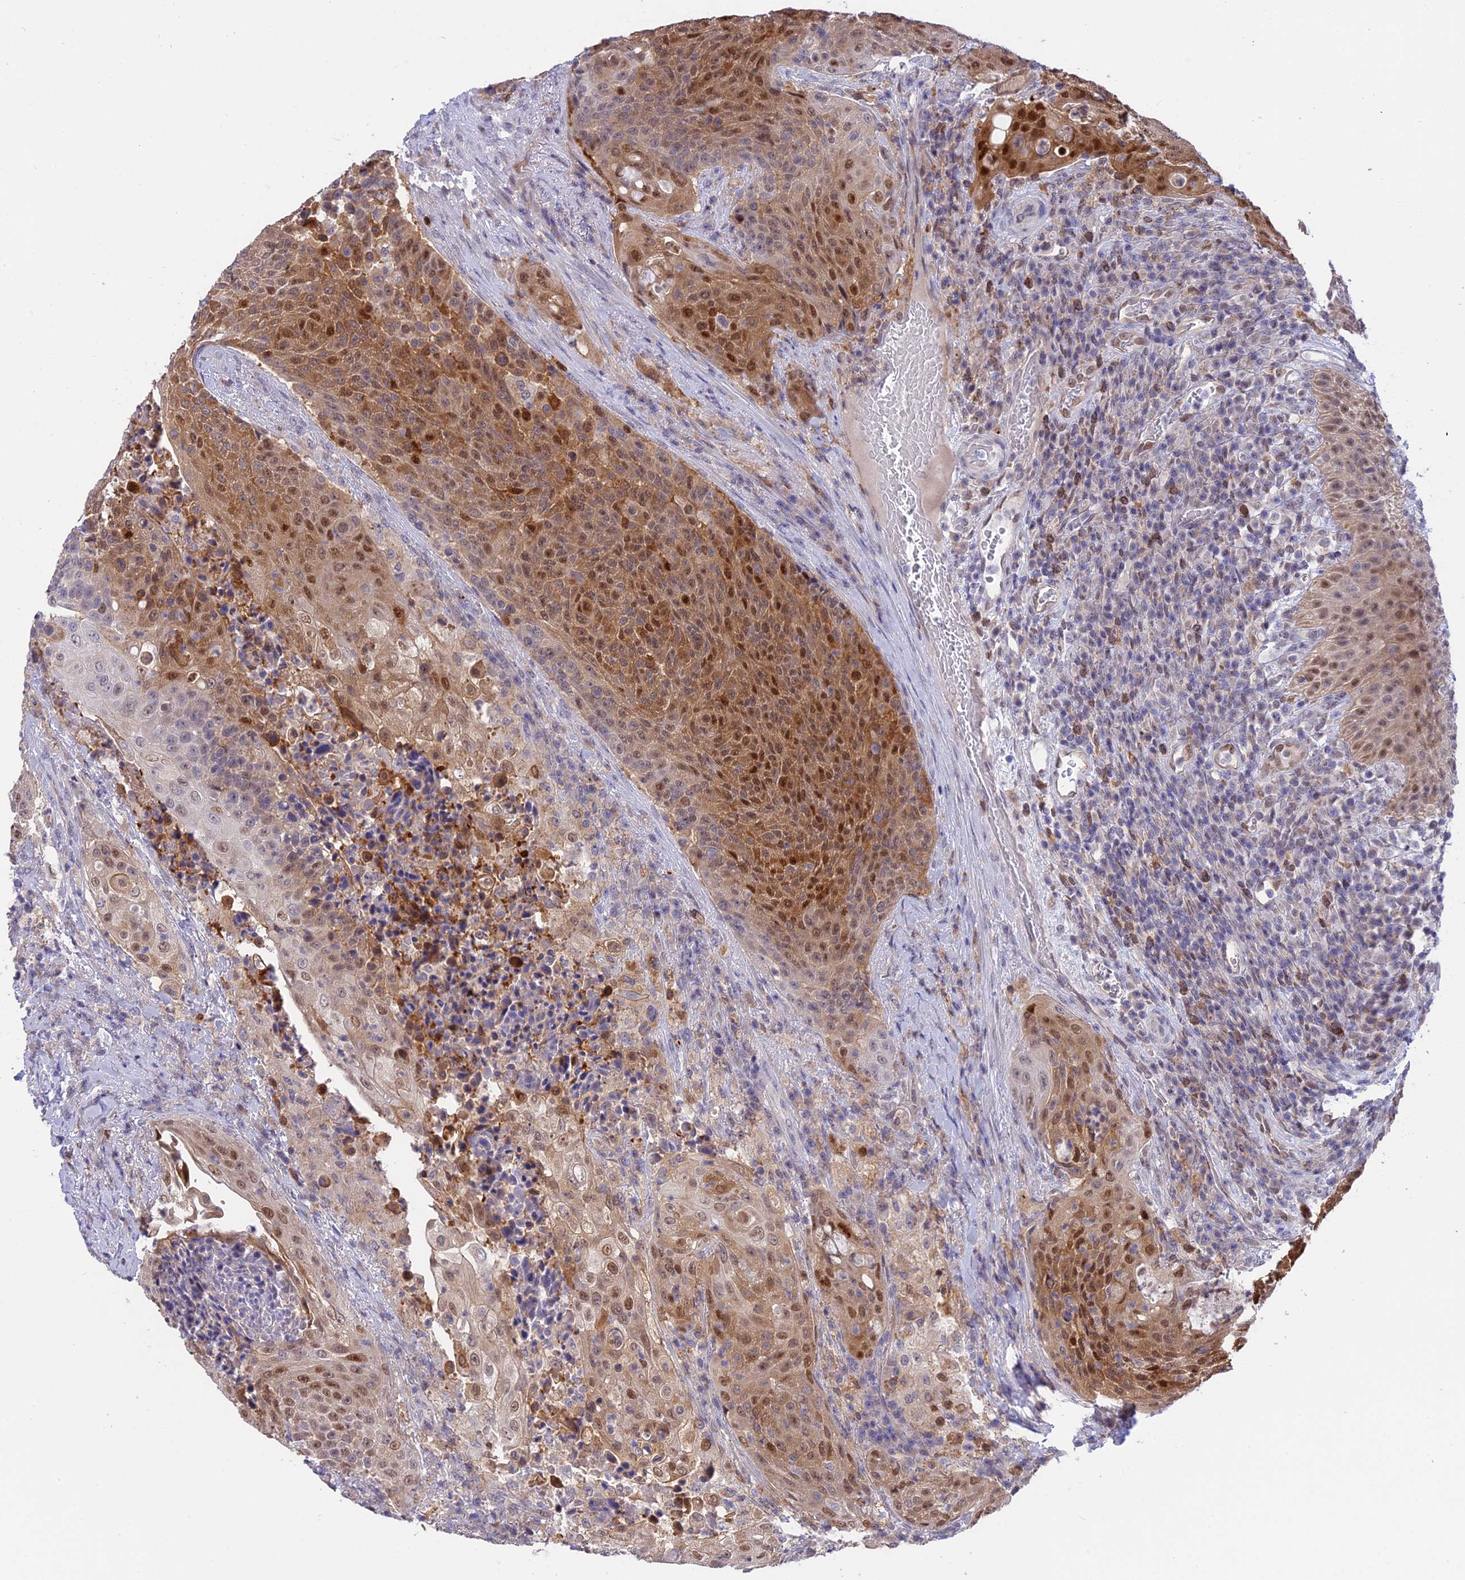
{"staining": {"intensity": "moderate", "quantity": ">75%", "location": "cytoplasmic/membranous,nuclear"}, "tissue": "urothelial cancer", "cell_type": "Tumor cells", "image_type": "cancer", "snomed": [{"axis": "morphology", "description": "Urothelial carcinoma, High grade"}, {"axis": "topography", "description": "Urinary bladder"}], "caption": "DAB (3,3'-diaminobenzidine) immunohistochemical staining of high-grade urothelial carcinoma exhibits moderate cytoplasmic/membranous and nuclear protein positivity in approximately >75% of tumor cells.", "gene": "KCTD14", "patient": {"sex": "female", "age": 63}}